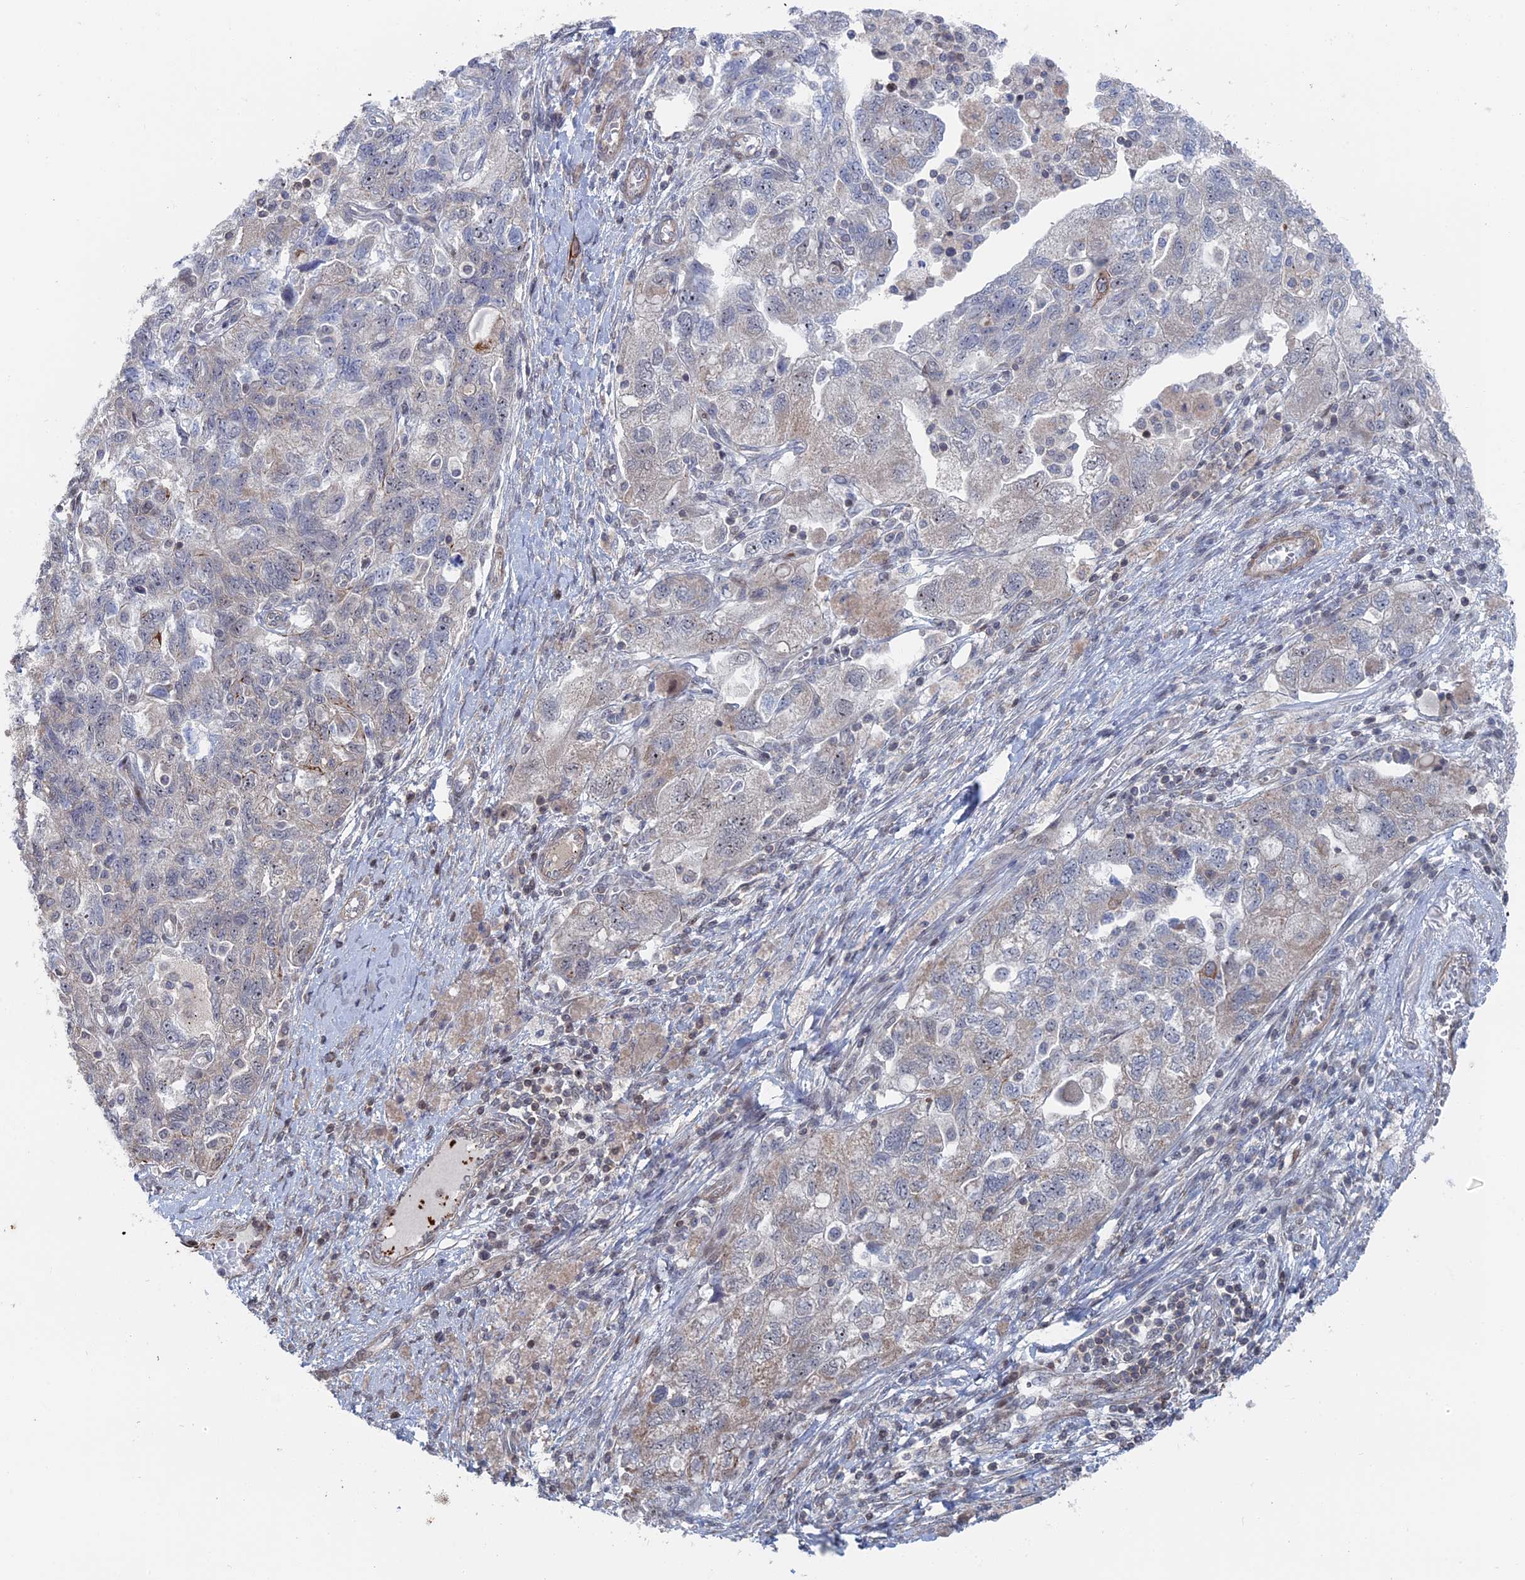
{"staining": {"intensity": "negative", "quantity": "none", "location": "none"}, "tissue": "ovarian cancer", "cell_type": "Tumor cells", "image_type": "cancer", "snomed": [{"axis": "morphology", "description": "Carcinoma, NOS"}, {"axis": "morphology", "description": "Cystadenocarcinoma, serous, NOS"}, {"axis": "topography", "description": "Ovary"}], "caption": "Ovarian cancer was stained to show a protein in brown. There is no significant positivity in tumor cells. (Stains: DAB IHC with hematoxylin counter stain, Microscopy: brightfield microscopy at high magnification).", "gene": "IL7", "patient": {"sex": "female", "age": 69}}